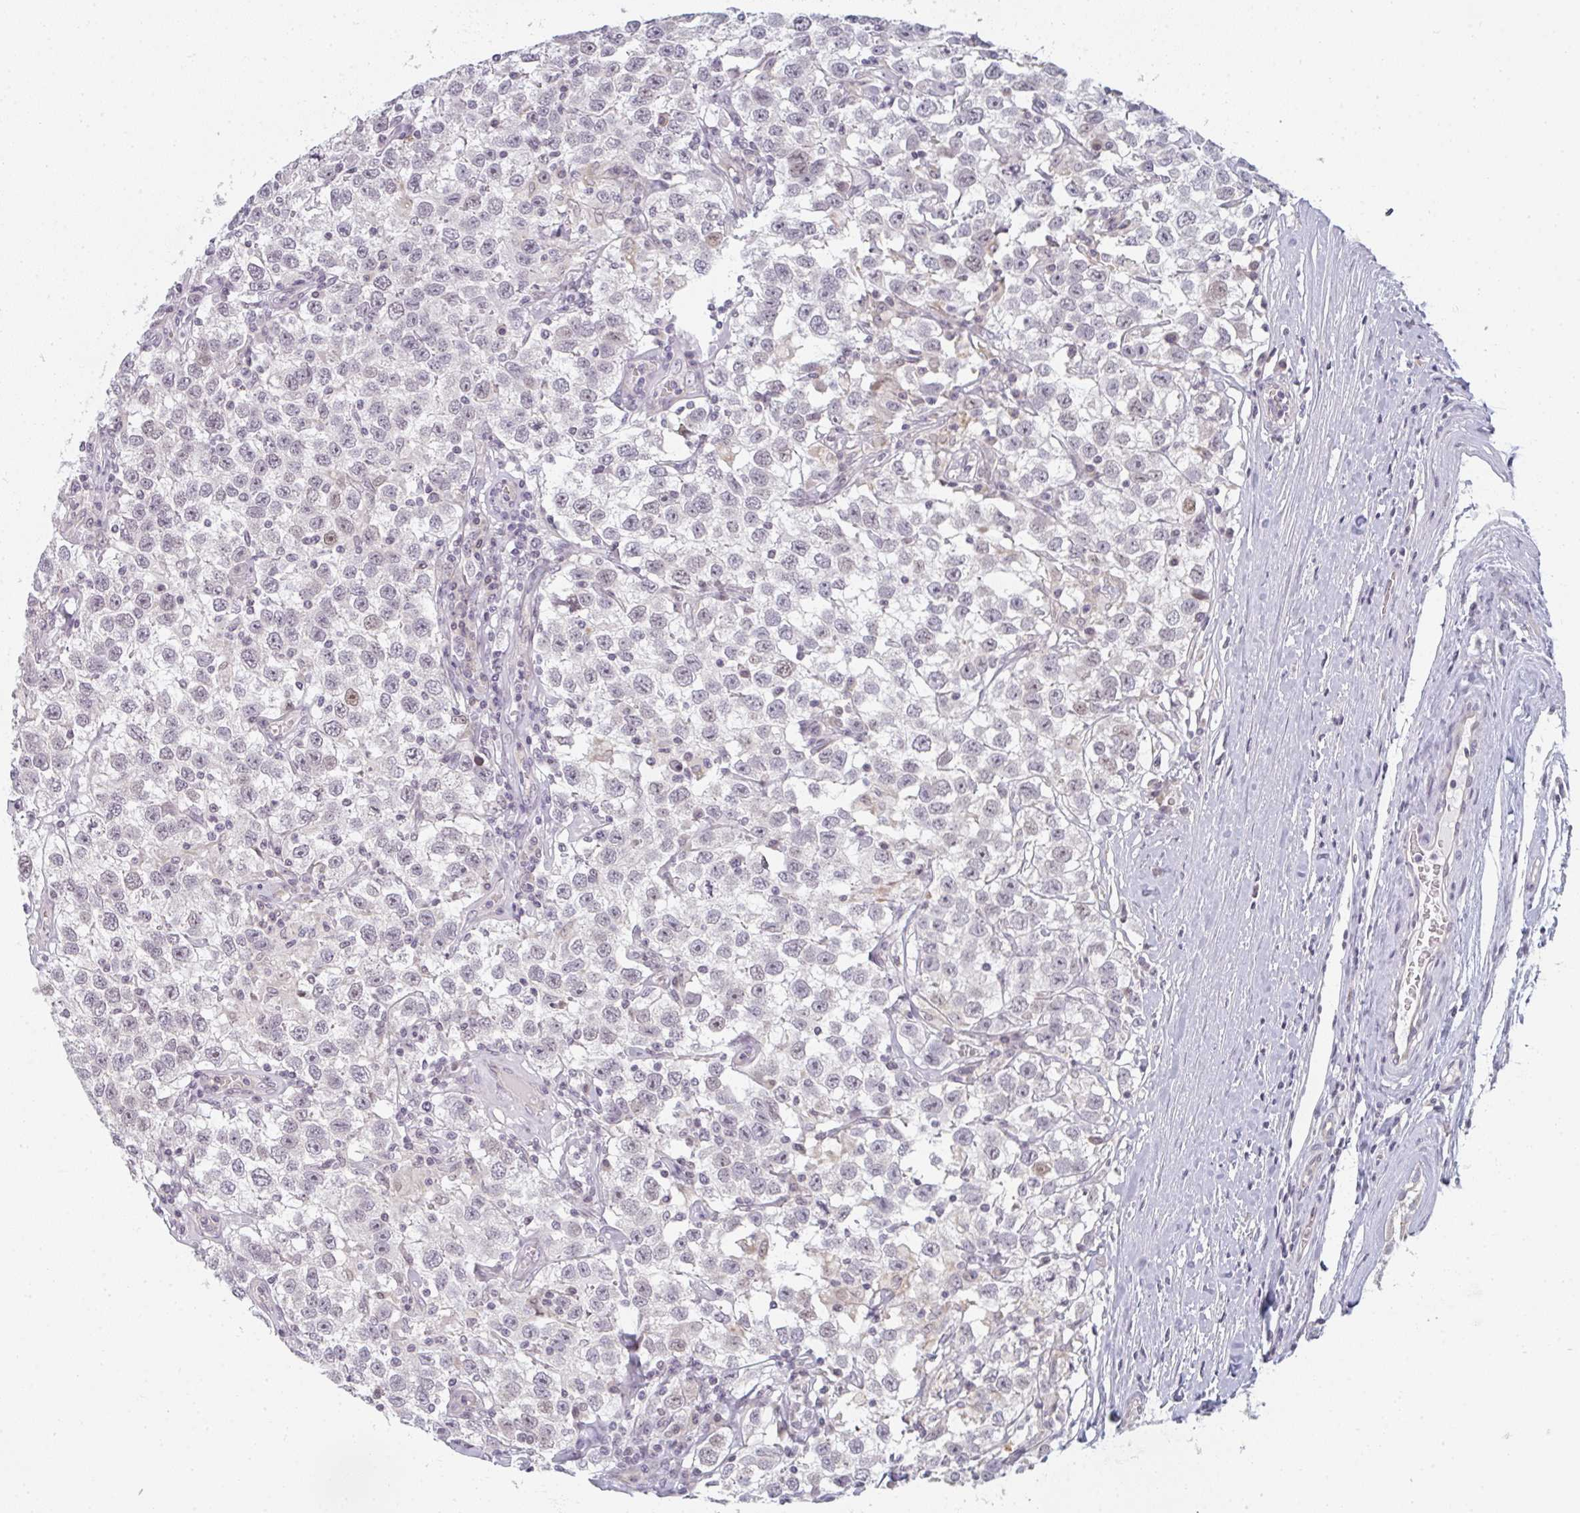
{"staining": {"intensity": "weak", "quantity": "<25%", "location": "nuclear"}, "tissue": "testis cancer", "cell_type": "Tumor cells", "image_type": "cancer", "snomed": [{"axis": "morphology", "description": "Seminoma, NOS"}, {"axis": "topography", "description": "Testis"}], "caption": "Histopathology image shows no significant protein expression in tumor cells of testis cancer (seminoma).", "gene": "RBBP6", "patient": {"sex": "male", "age": 41}}